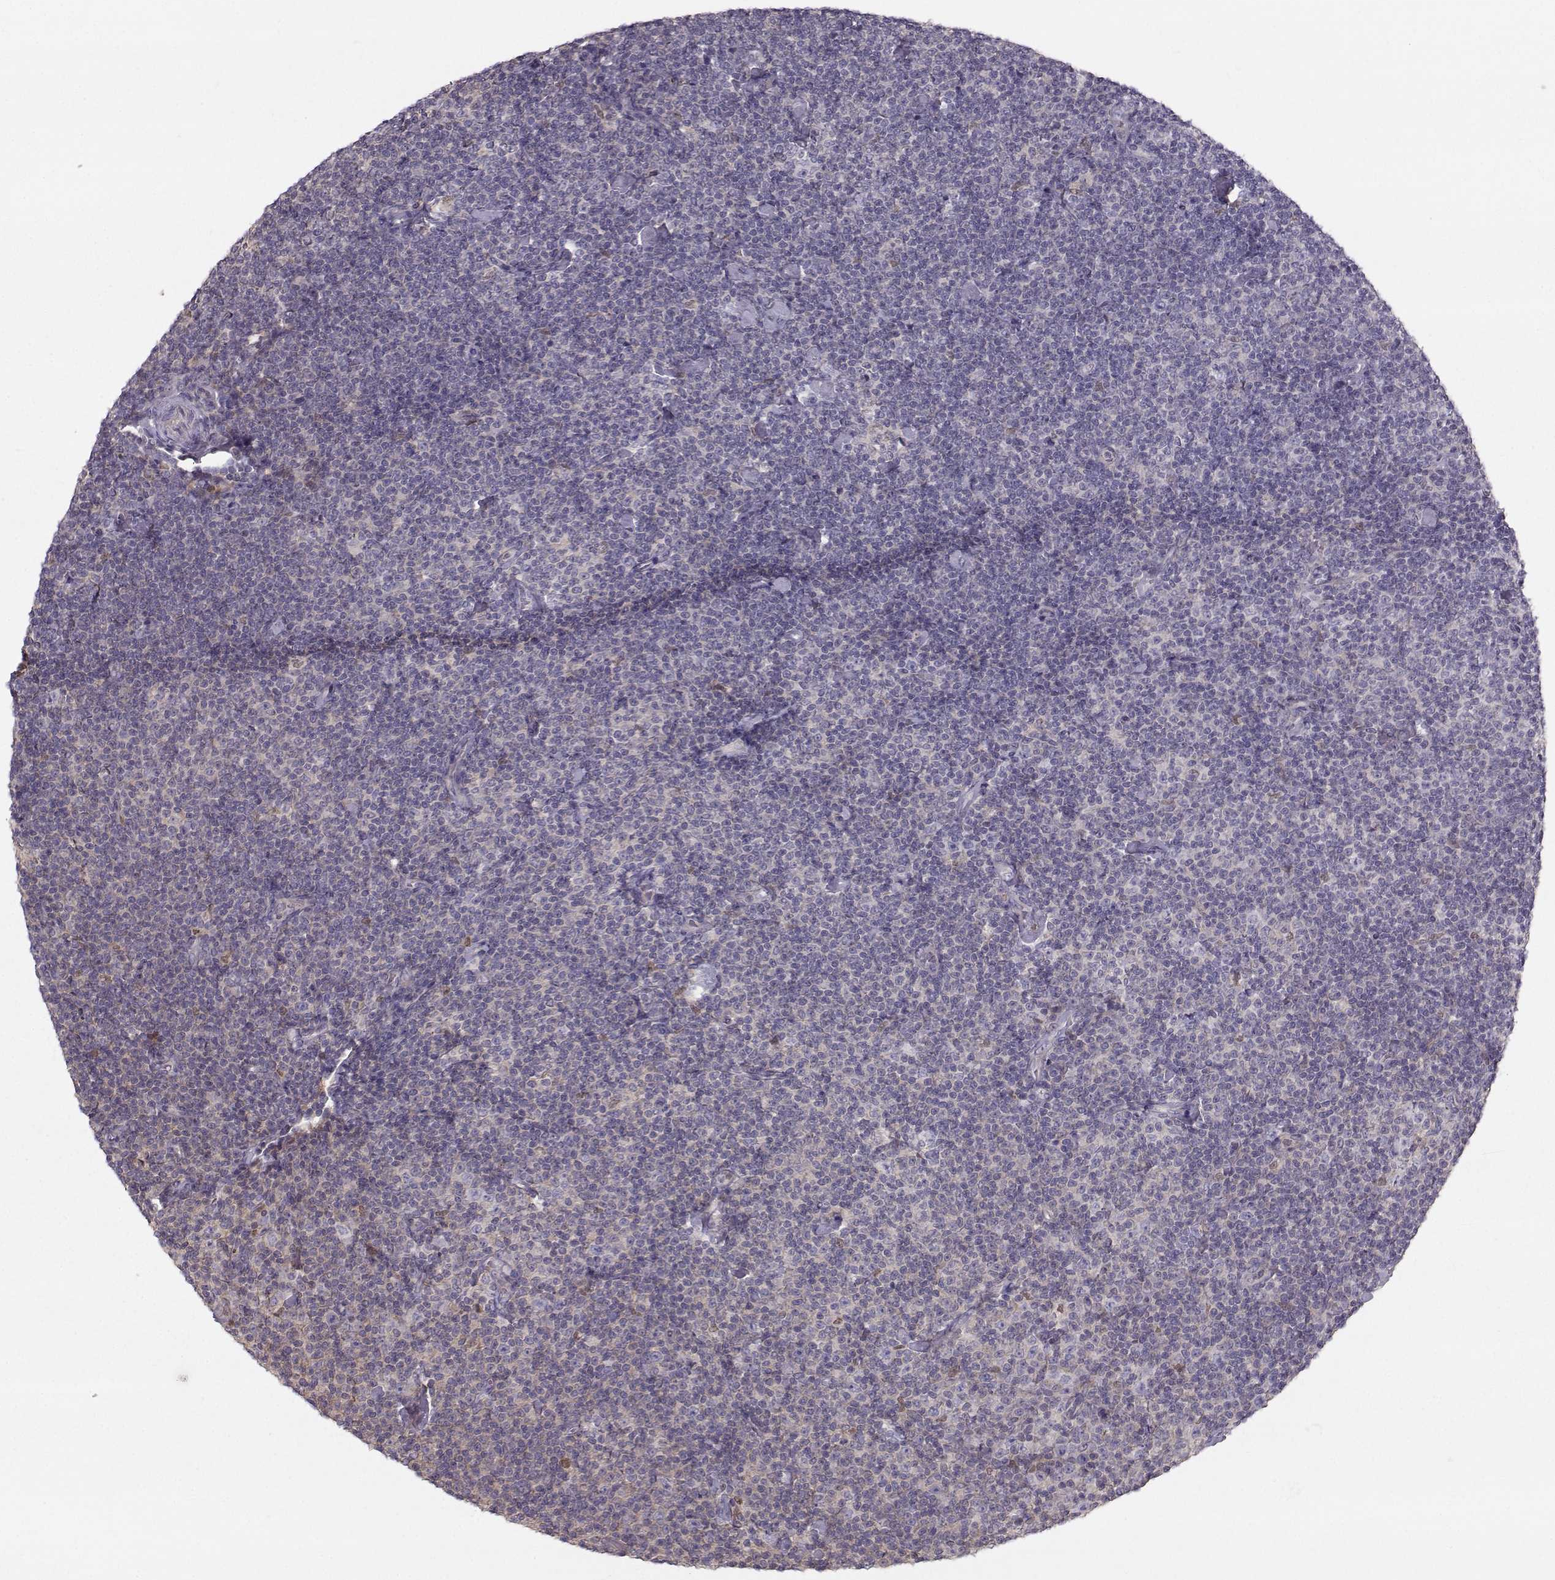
{"staining": {"intensity": "negative", "quantity": "none", "location": "none"}, "tissue": "lymphoma", "cell_type": "Tumor cells", "image_type": "cancer", "snomed": [{"axis": "morphology", "description": "Malignant lymphoma, non-Hodgkin's type, Low grade"}, {"axis": "topography", "description": "Lymph node"}], "caption": "There is no significant positivity in tumor cells of low-grade malignant lymphoma, non-Hodgkin's type. Nuclei are stained in blue.", "gene": "ASB16", "patient": {"sex": "male", "age": 81}}